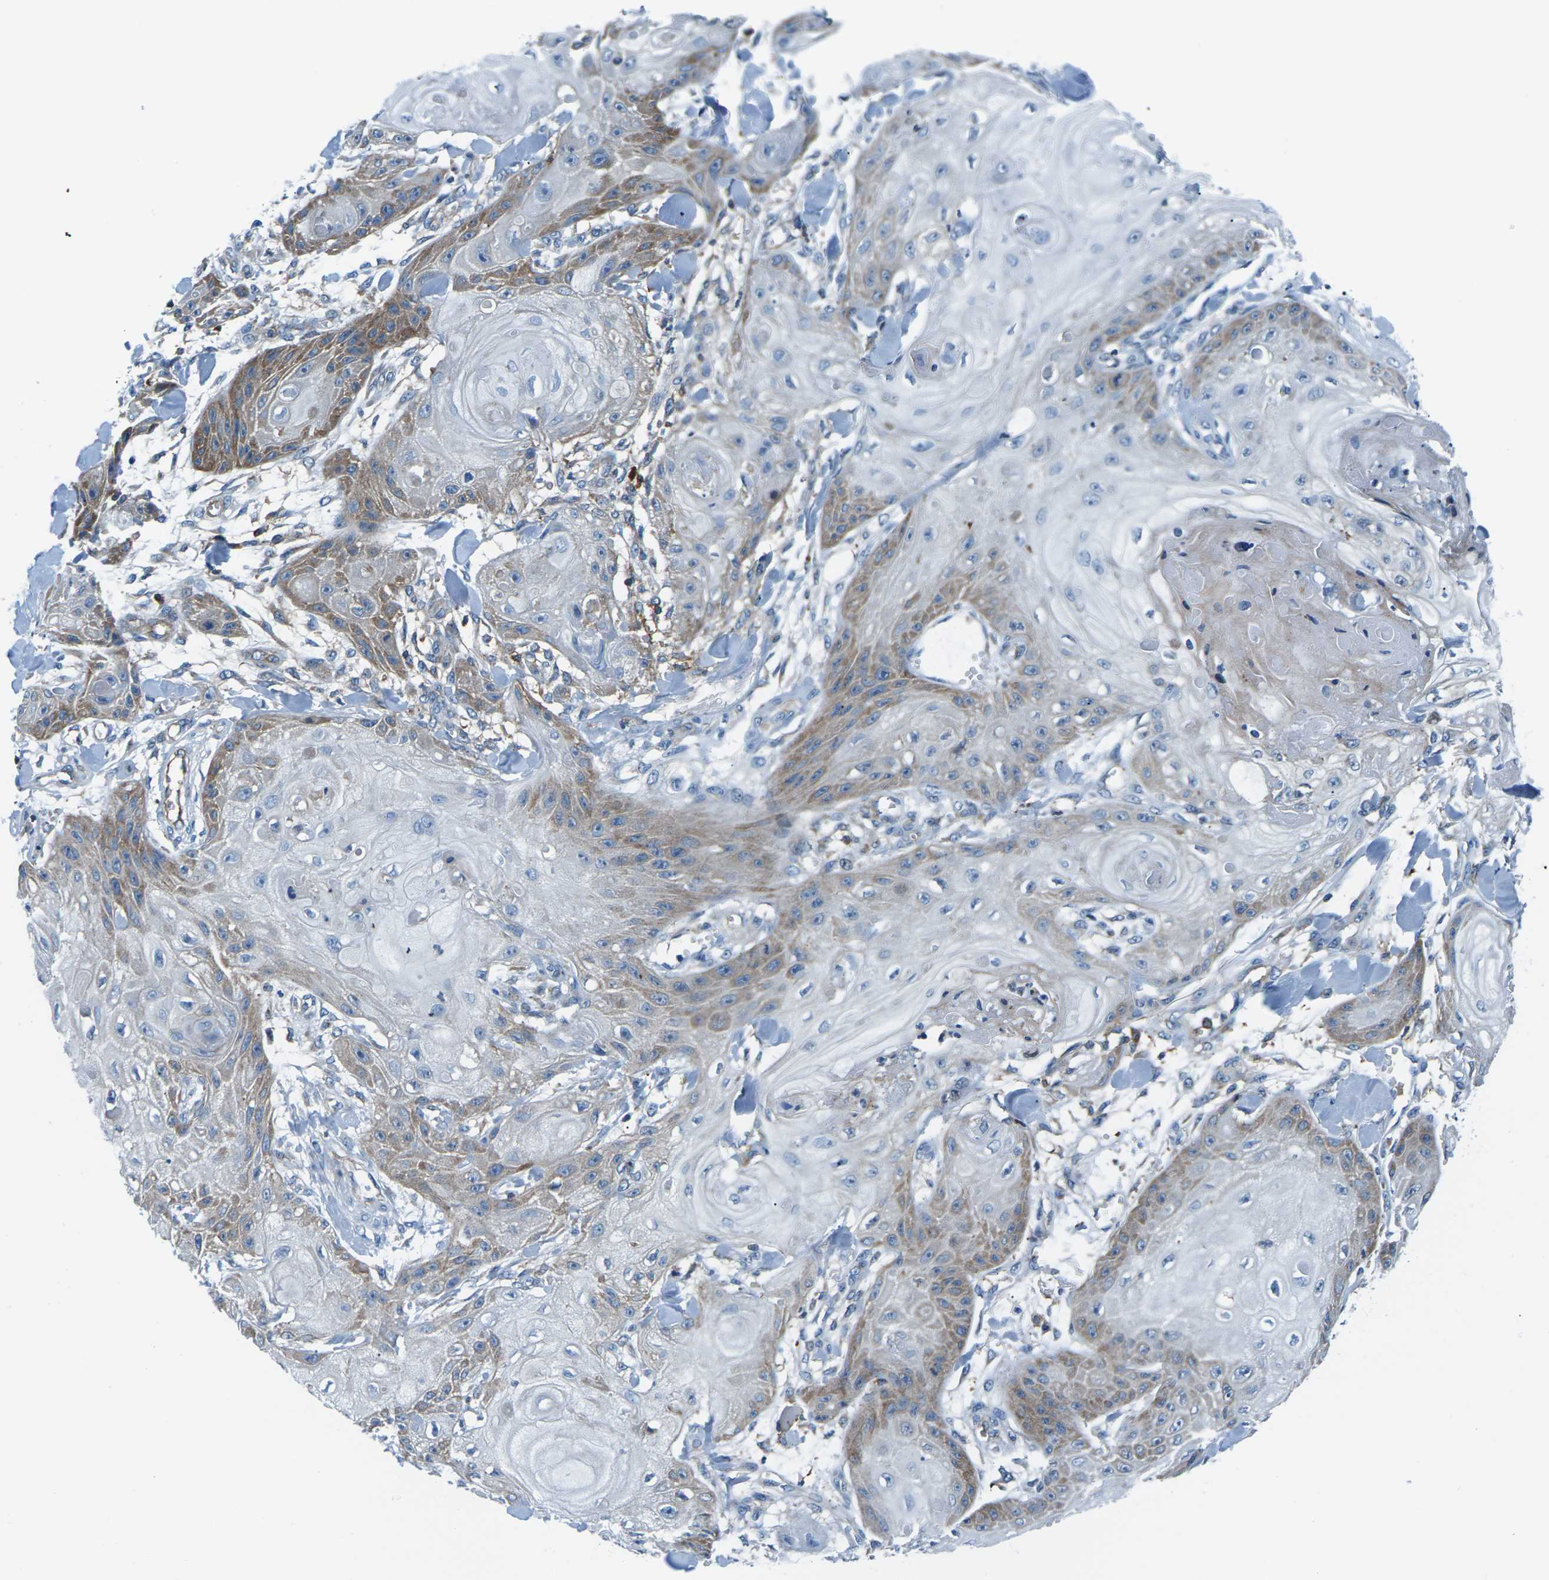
{"staining": {"intensity": "moderate", "quantity": "<25%", "location": "cytoplasmic/membranous"}, "tissue": "skin cancer", "cell_type": "Tumor cells", "image_type": "cancer", "snomed": [{"axis": "morphology", "description": "Squamous cell carcinoma, NOS"}, {"axis": "topography", "description": "Skin"}], "caption": "Immunohistochemical staining of skin cancer (squamous cell carcinoma) displays moderate cytoplasmic/membranous protein positivity in about <25% of tumor cells. (DAB IHC, brown staining for protein, blue staining for nuclei).", "gene": "SOCS4", "patient": {"sex": "male", "age": 74}}